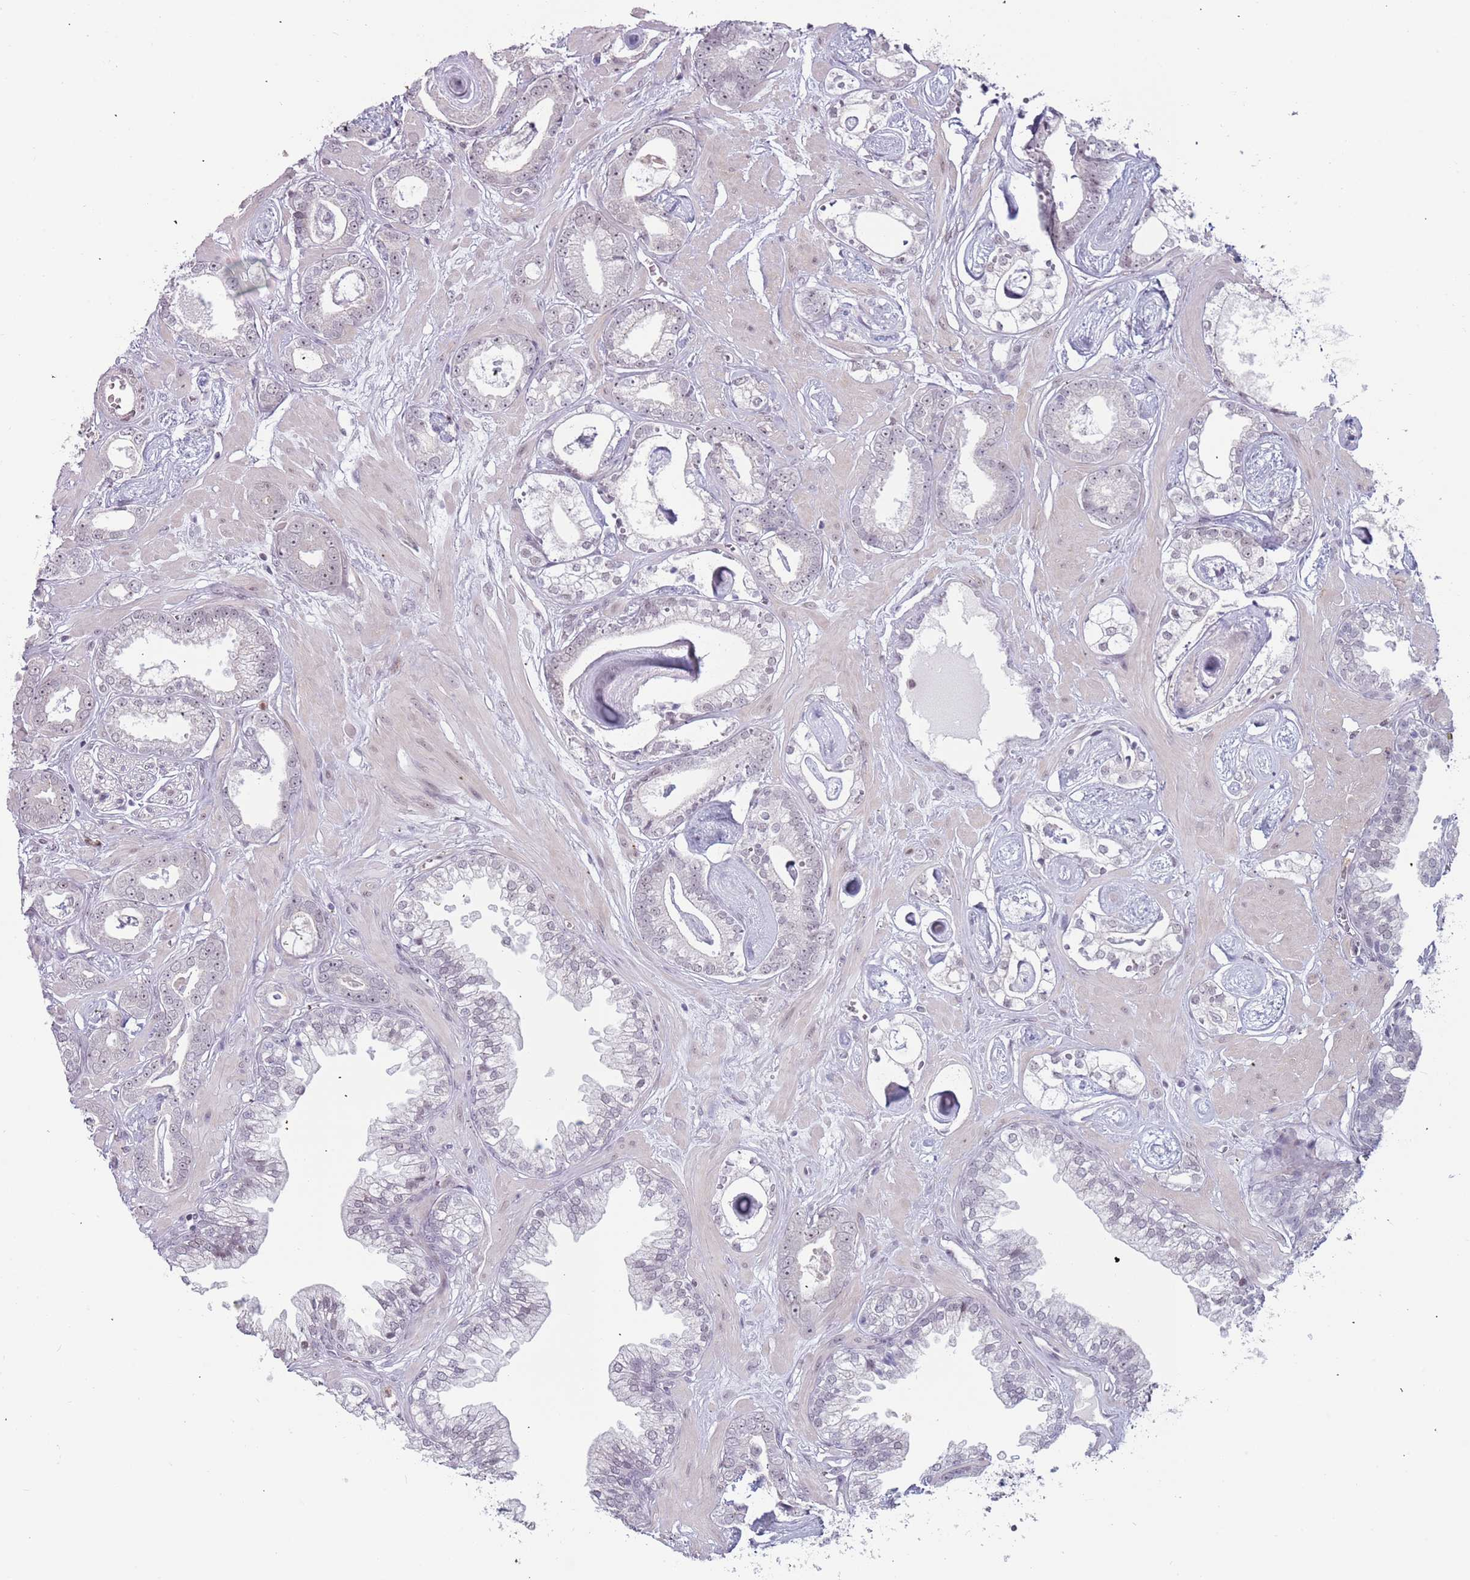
{"staining": {"intensity": "negative", "quantity": "none", "location": "none"}, "tissue": "prostate cancer", "cell_type": "Tumor cells", "image_type": "cancer", "snomed": [{"axis": "morphology", "description": "Adenocarcinoma, Low grade"}, {"axis": "topography", "description": "Prostate"}], "caption": "This is an immunohistochemistry (IHC) histopathology image of human prostate cancer. There is no positivity in tumor cells.", "gene": "REXO4", "patient": {"sex": "male", "age": 60}}